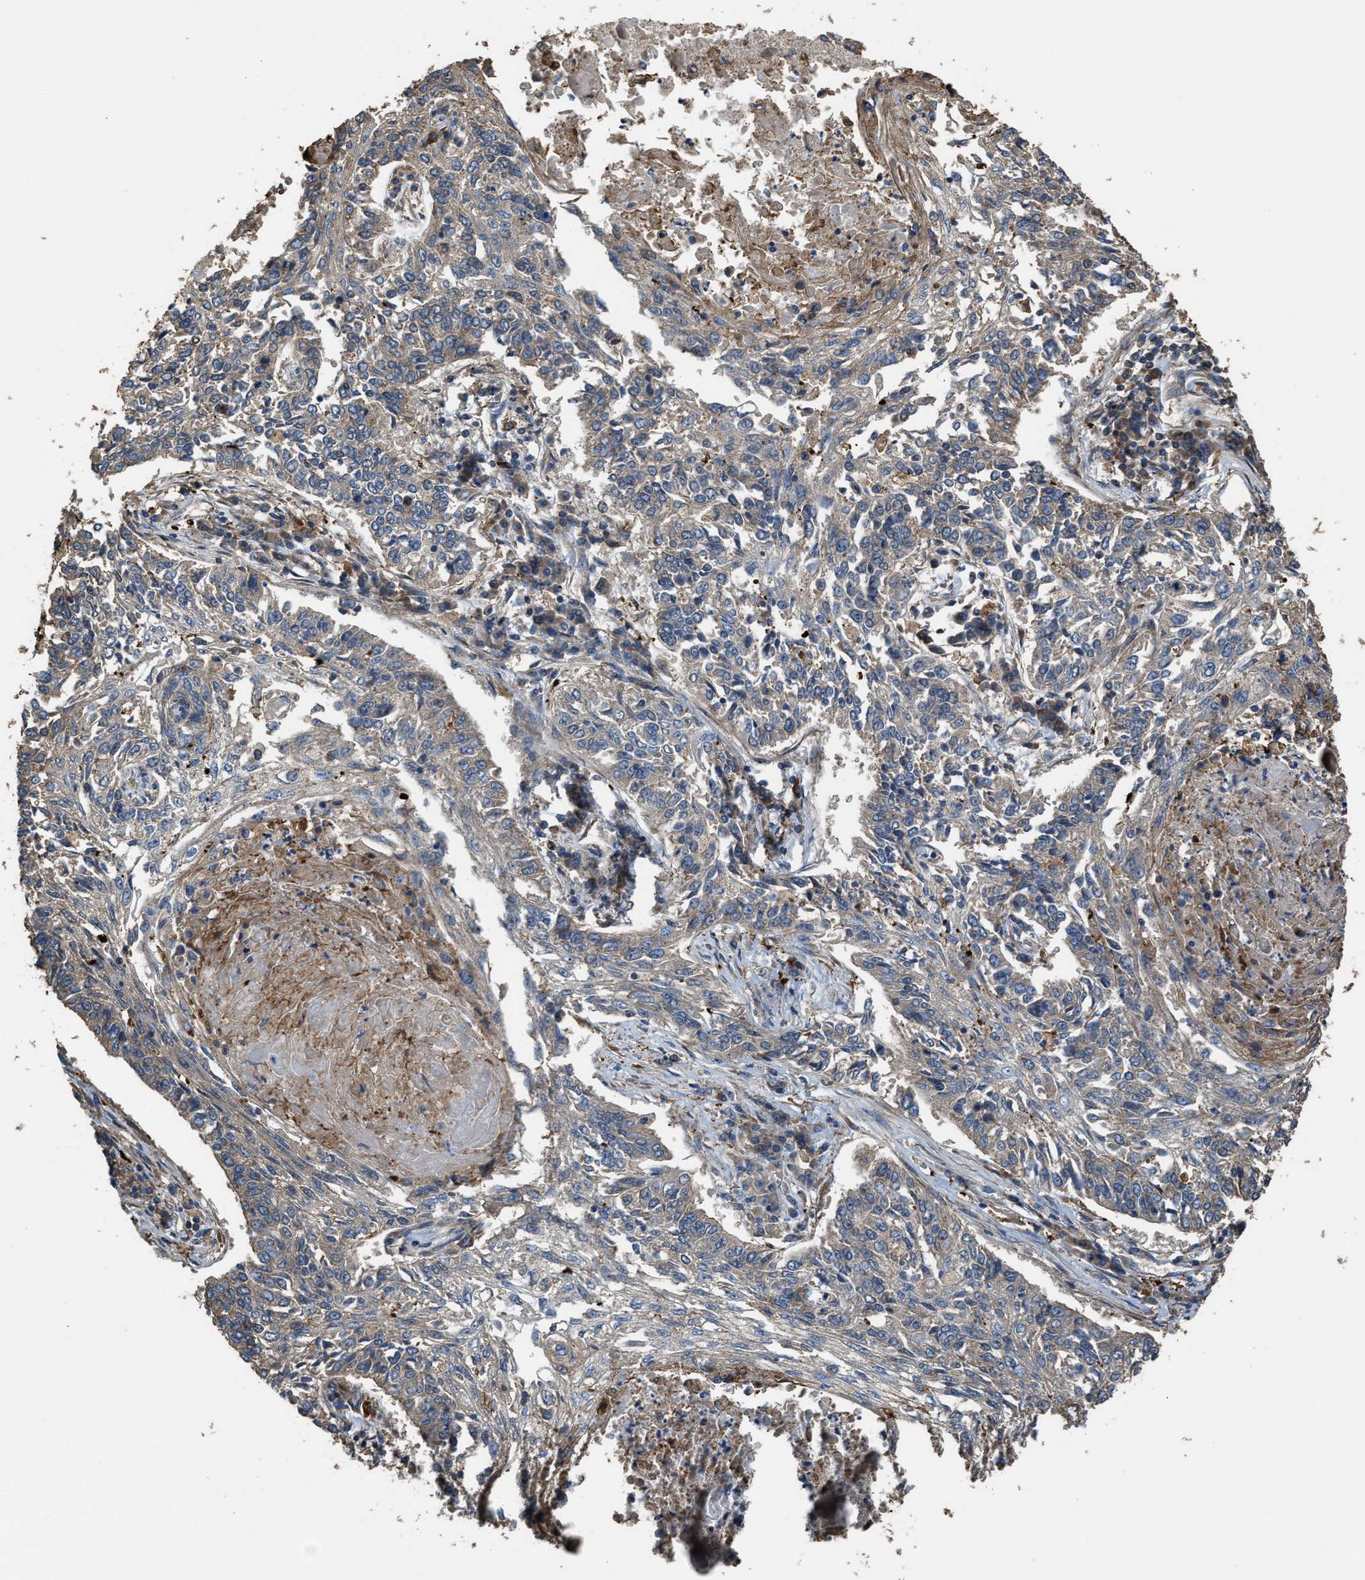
{"staining": {"intensity": "weak", "quantity": "25%-75%", "location": "cytoplasmic/membranous"}, "tissue": "lung cancer", "cell_type": "Tumor cells", "image_type": "cancer", "snomed": [{"axis": "morphology", "description": "Normal tissue, NOS"}, {"axis": "morphology", "description": "Squamous cell carcinoma, NOS"}, {"axis": "topography", "description": "Cartilage tissue"}, {"axis": "topography", "description": "Bronchus"}, {"axis": "topography", "description": "Lung"}], "caption": "Immunohistochemistry (DAB) staining of lung cancer (squamous cell carcinoma) reveals weak cytoplasmic/membranous protein staining in approximately 25%-75% of tumor cells.", "gene": "ATIC", "patient": {"sex": "female", "age": 49}}